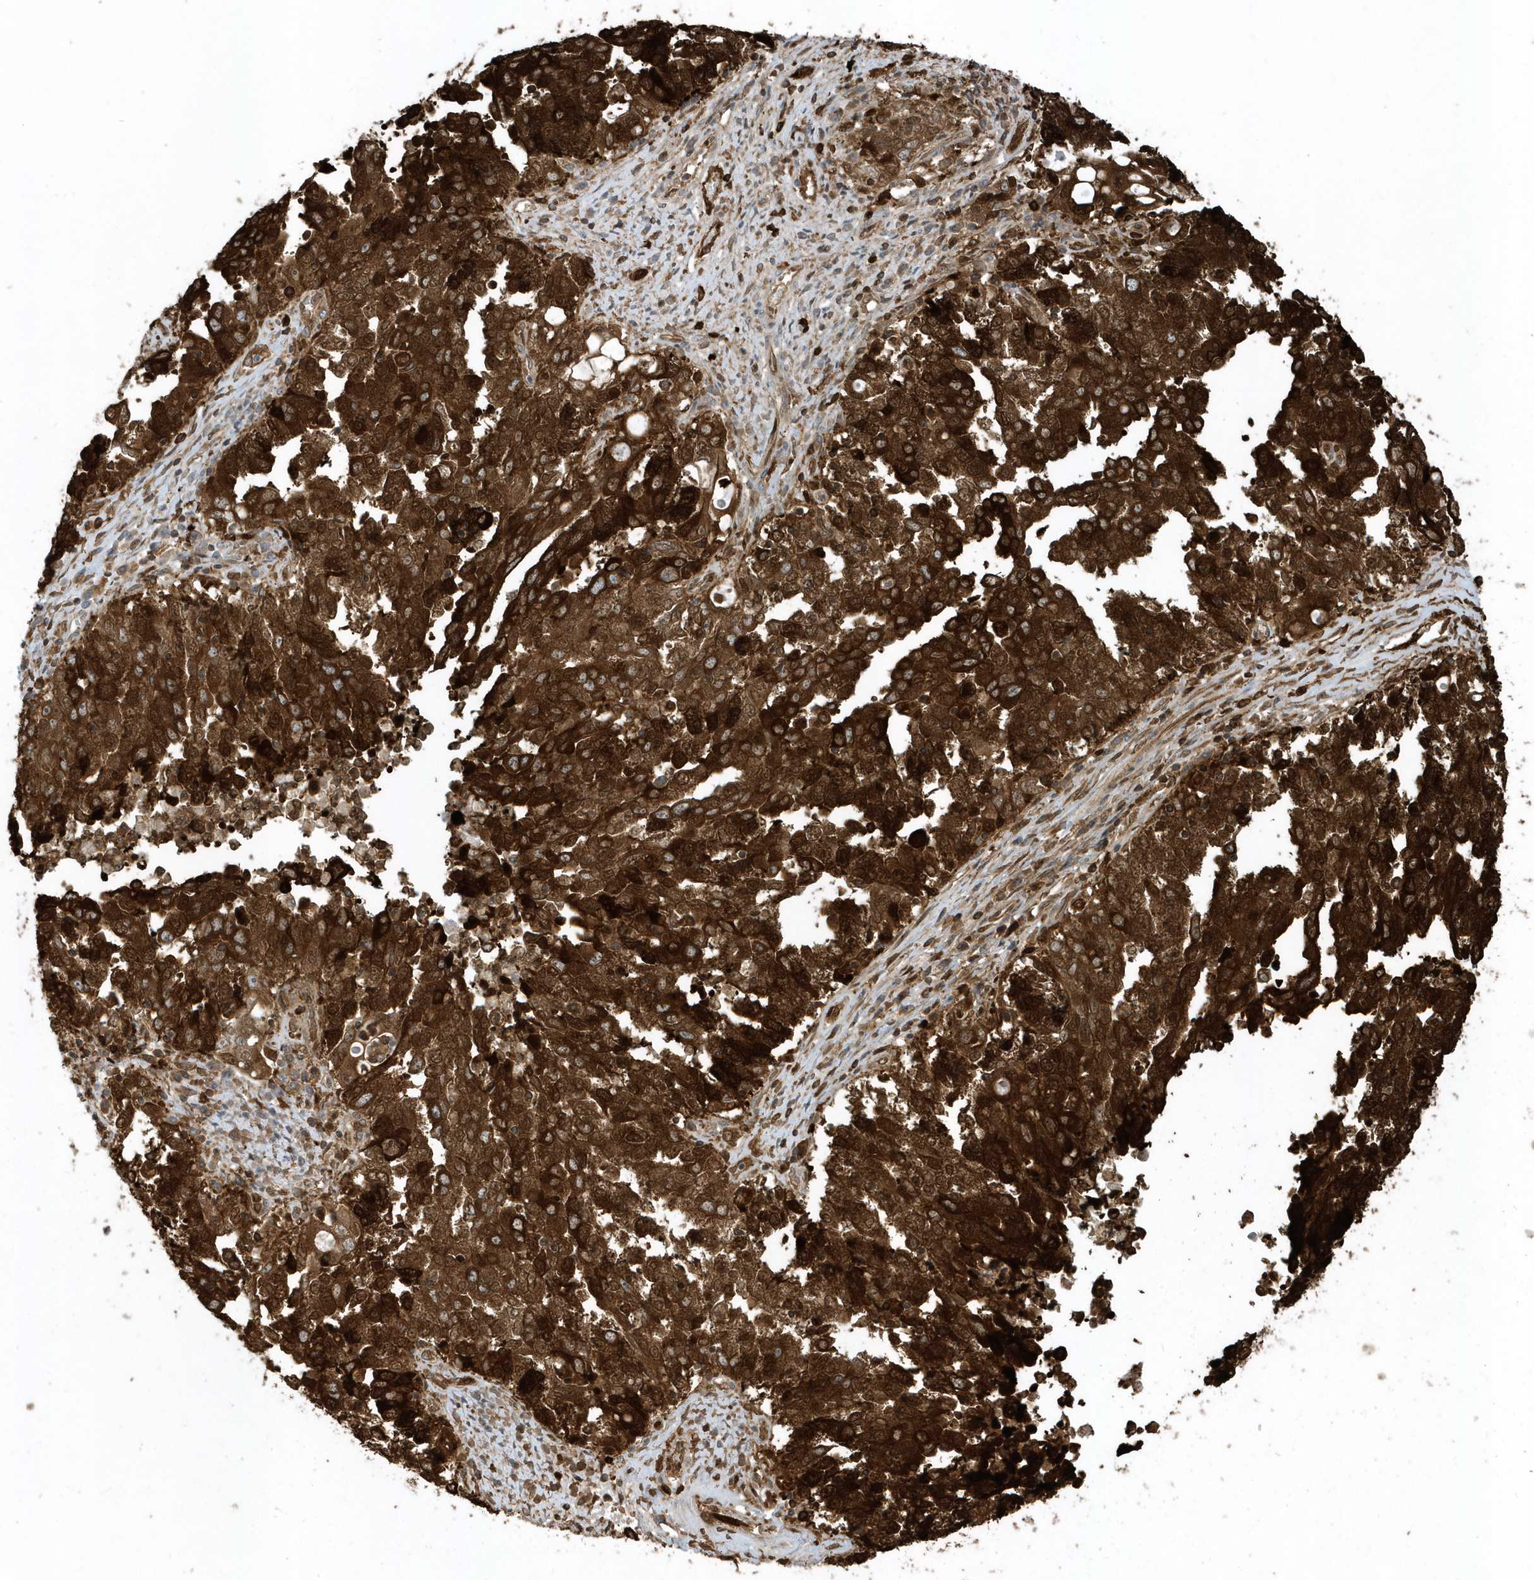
{"staining": {"intensity": "strong", "quantity": ">75%", "location": "cytoplasmic/membranous"}, "tissue": "ovarian cancer", "cell_type": "Tumor cells", "image_type": "cancer", "snomed": [{"axis": "morphology", "description": "Carcinoma, endometroid"}, {"axis": "topography", "description": "Ovary"}], "caption": "Strong cytoplasmic/membranous staining for a protein is identified in approximately >75% of tumor cells of ovarian cancer using IHC.", "gene": "CLCN6", "patient": {"sex": "female", "age": 62}}